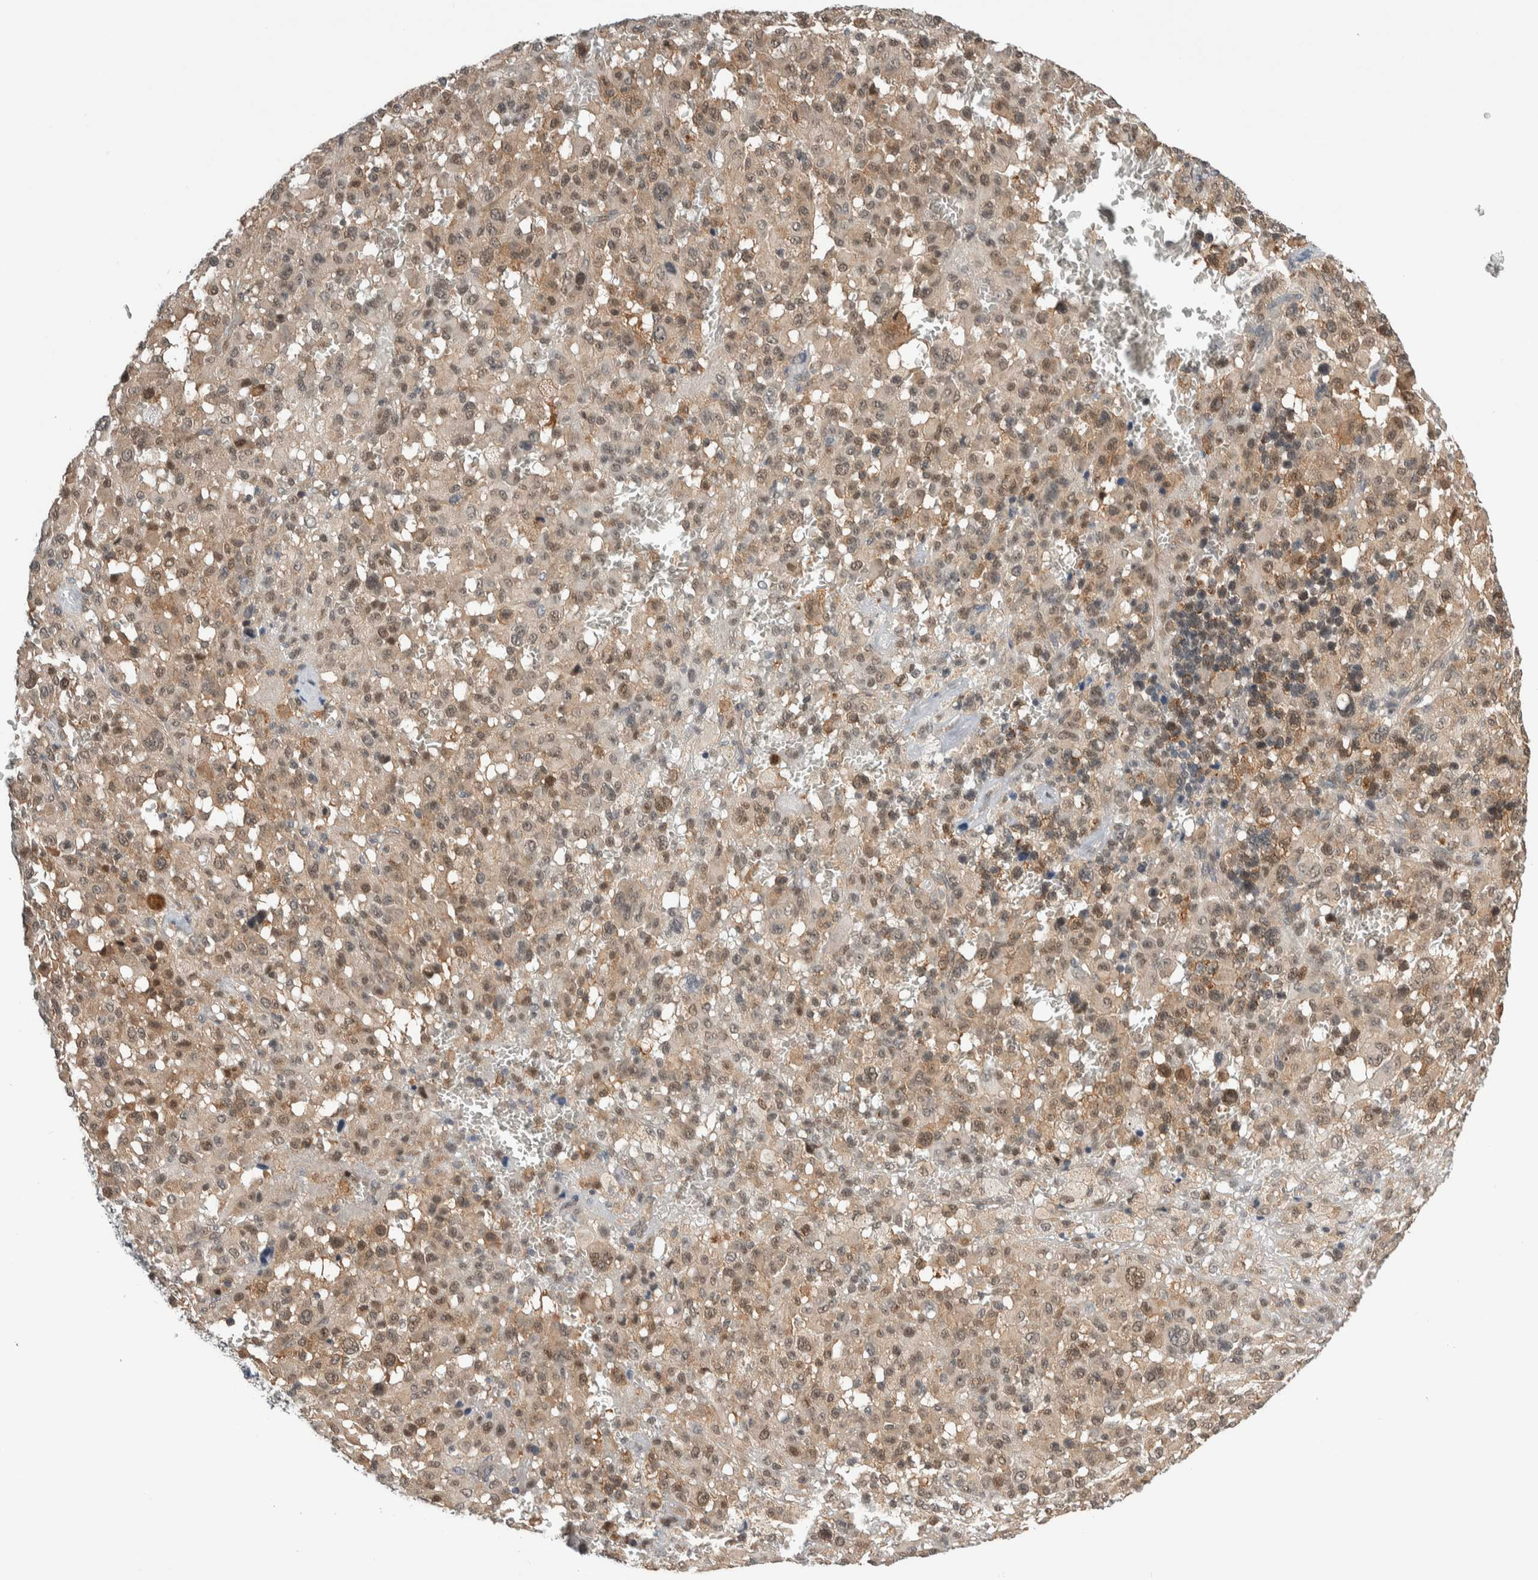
{"staining": {"intensity": "weak", "quantity": ">75%", "location": "cytoplasmic/membranous"}, "tissue": "melanoma", "cell_type": "Tumor cells", "image_type": "cancer", "snomed": [{"axis": "morphology", "description": "Malignant melanoma, Metastatic site"}, {"axis": "topography", "description": "Skin"}], "caption": "The immunohistochemical stain shows weak cytoplasmic/membranous positivity in tumor cells of malignant melanoma (metastatic site) tissue. (DAB (3,3'-diaminobenzidine) IHC with brightfield microscopy, high magnification).", "gene": "CCDC43", "patient": {"sex": "female", "age": 74}}